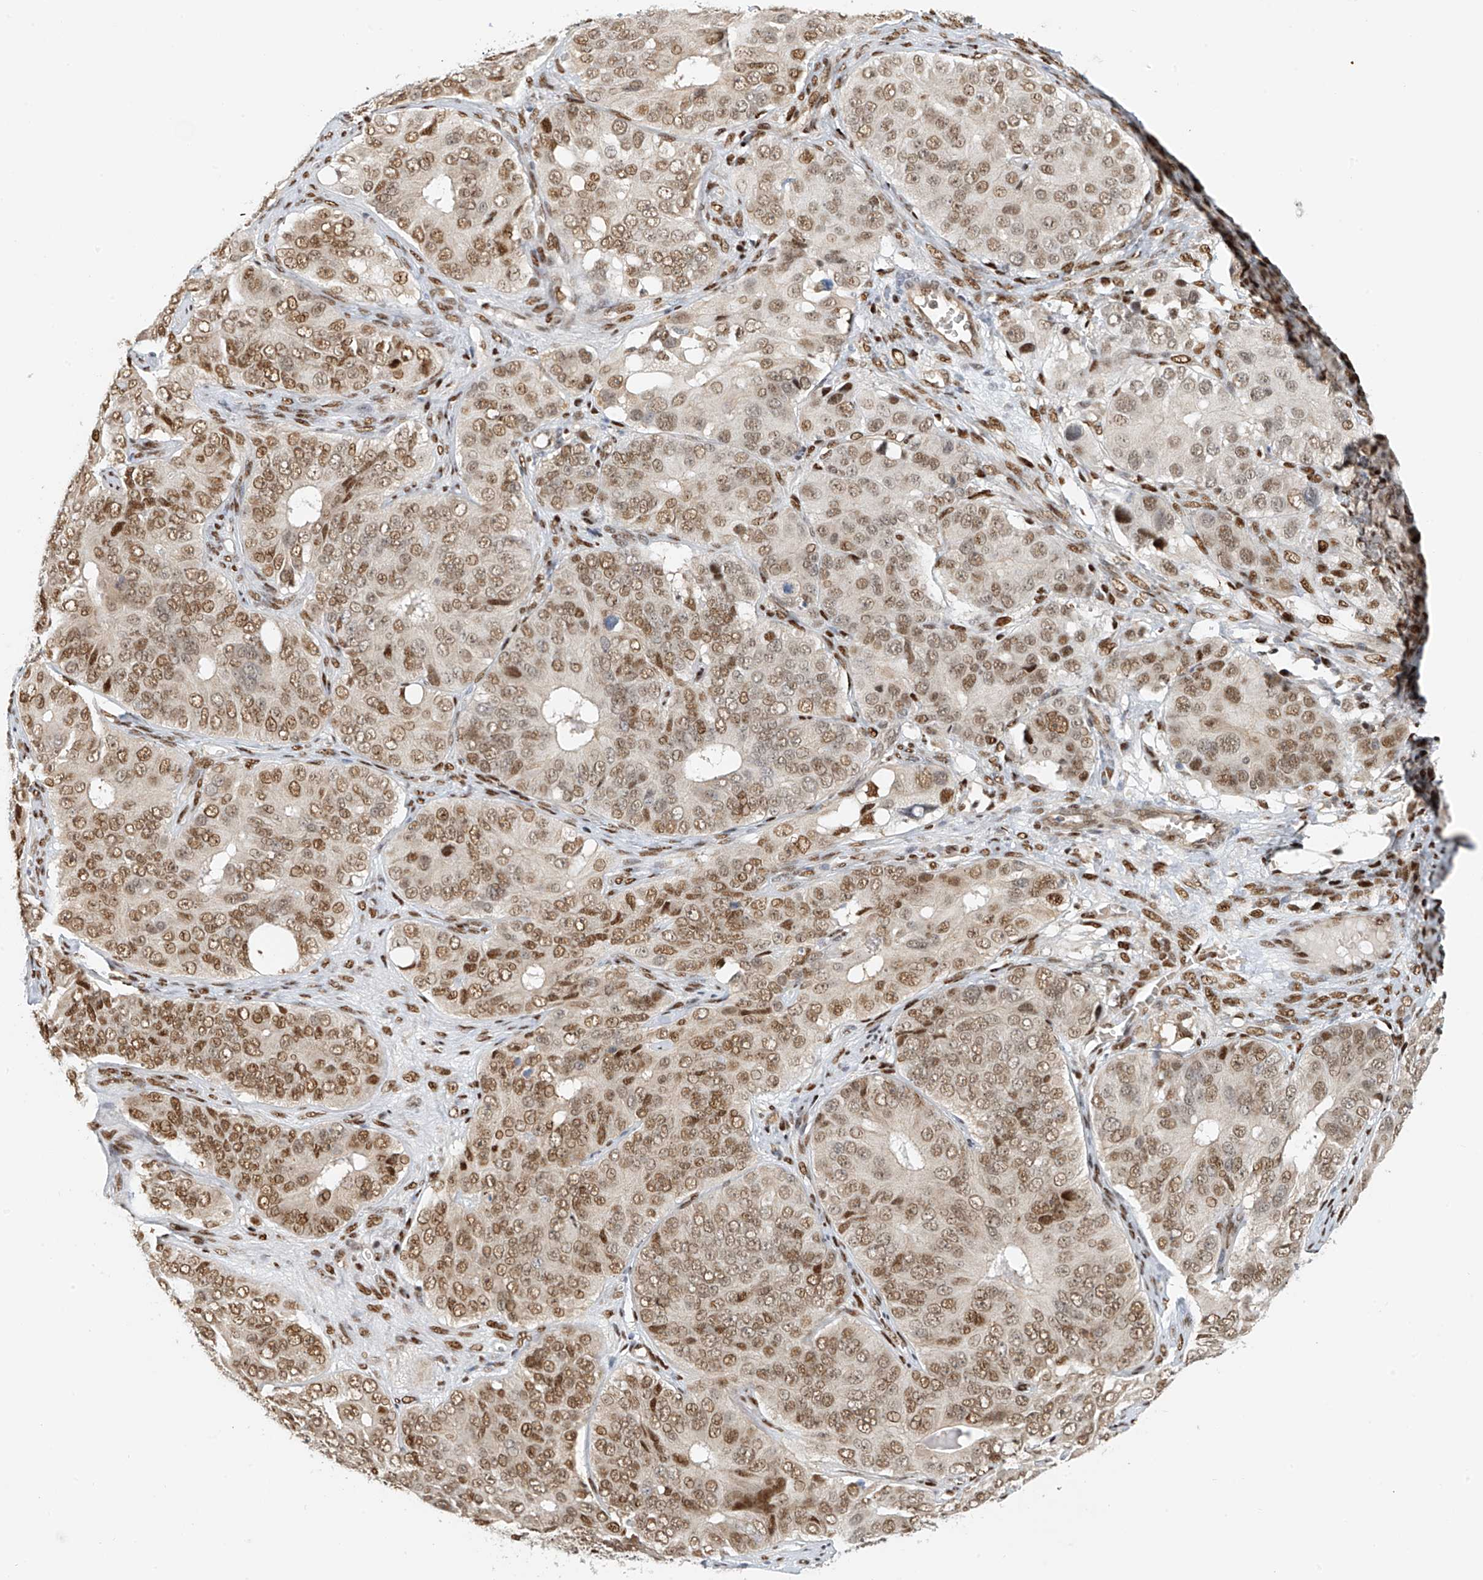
{"staining": {"intensity": "moderate", "quantity": ">75%", "location": "nuclear"}, "tissue": "ovarian cancer", "cell_type": "Tumor cells", "image_type": "cancer", "snomed": [{"axis": "morphology", "description": "Carcinoma, endometroid"}, {"axis": "topography", "description": "Ovary"}], "caption": "Immunohistochemistry histopathology image of human ovarian cancer (endometroid carcinoma) stained for a protein (brown), which shows medium levels of moderate nuclear staining in approximately >75% of tumor cells.", "gene": "ZNF514", "patient": {"sex": "female", "age": 51}}